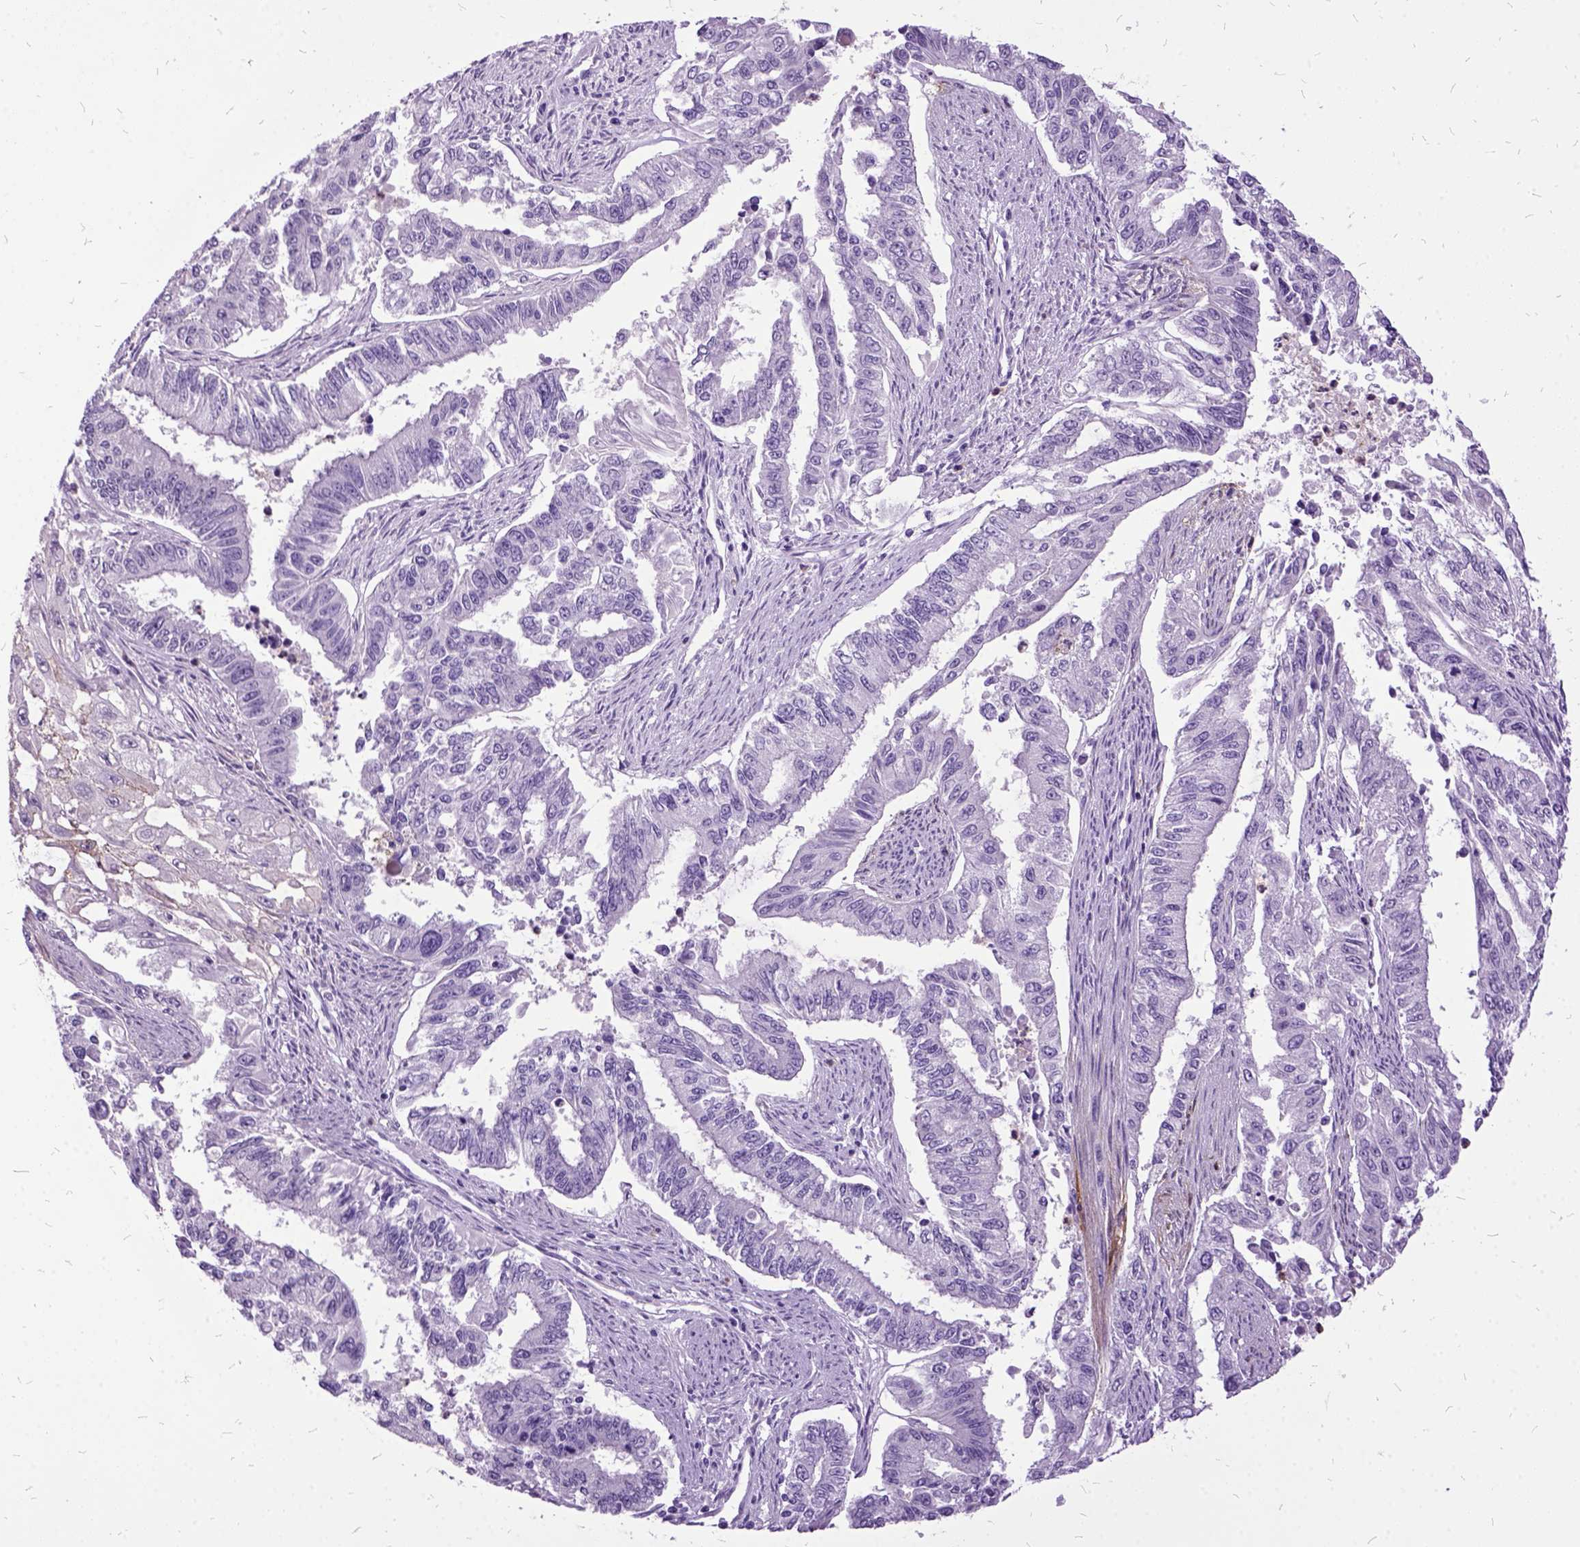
{"staining": {"intensity": "negative", "quantity": "none", "location": "none"}, "tissue": "endometrial cancer", "cell_type": "Tumor cells", "image_type": "cancer", "snomed": [{"axis": "morphology", "description": "Adenocarcinoma, NOS"}, {"axis": "topography", "description": "Uterus"}], "caption": "Immunohistochemical staining of endometrial cancer (adenocarcinoma) reveals no significant positivity in tumor cells.", "gene": "MME", "patient": {"sex": "female", "age": 59}}